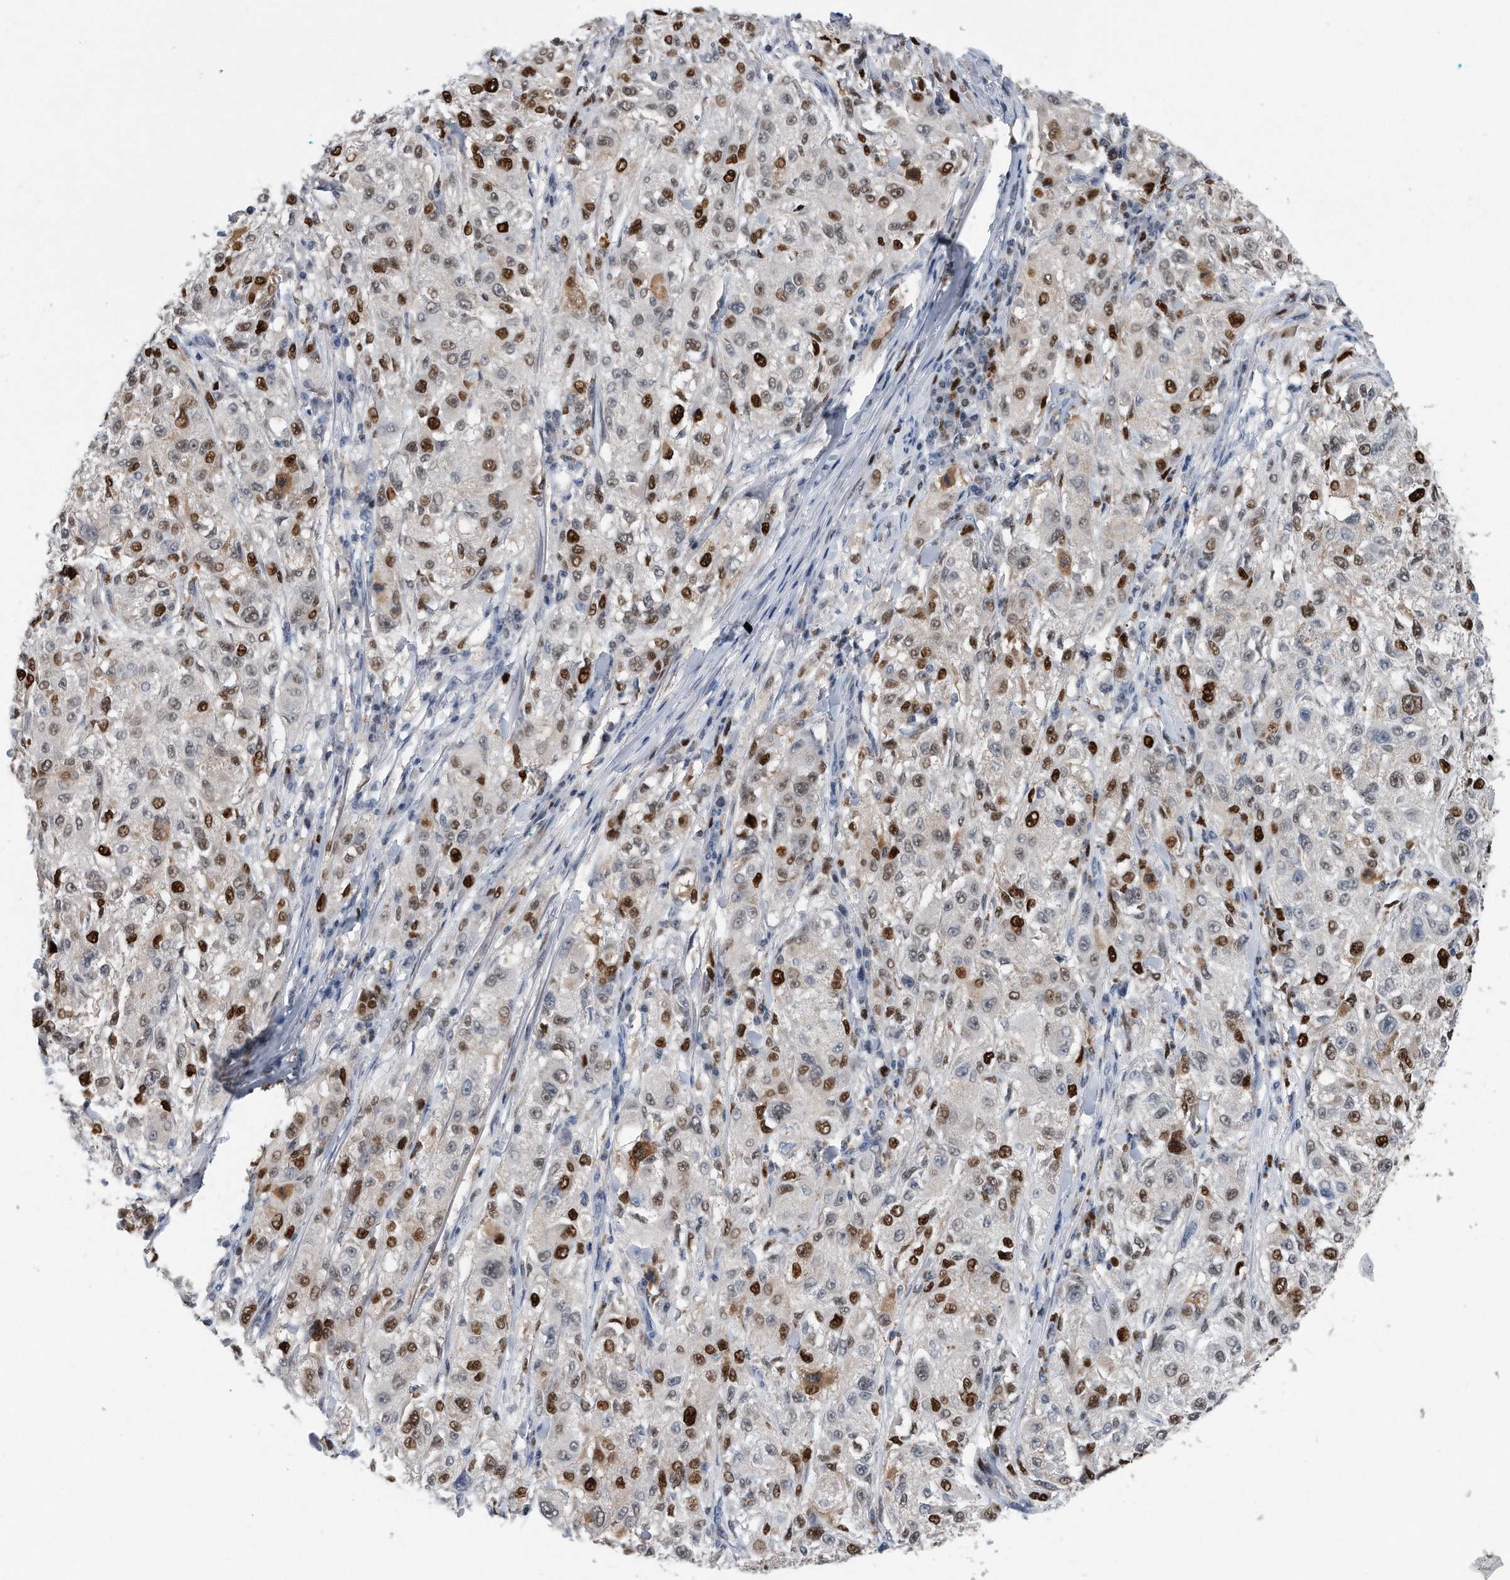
{"staining": {"intensity": "strong", "quantity": "25%-75%", "location": "nuclear"}, "tissue": "melanoma", "cell_type": "Tumor cells", "image_type": "cancer", "snomed": [{"axis": "morphology", "description": "Necrosis, NOS"}, {"axis": "morphology", "description": "Malignant melanoma, NOS"}, {"axis": "topography", "description": "Skin"}], "caption": "IHC staining of malignant melanoma, which exhibits high levels of strong nuclear positivity in approximately 25%-75% of tumor cells indicating strong nuclear protein expression. The staining was performed using DAB (3,3'-diaminobenzidine) (brown) for protein detection and nuclei were counterstained in hematoxylin (blue).", "gene": "PCNA", "patient": {"sex": "female", "age": 87}}